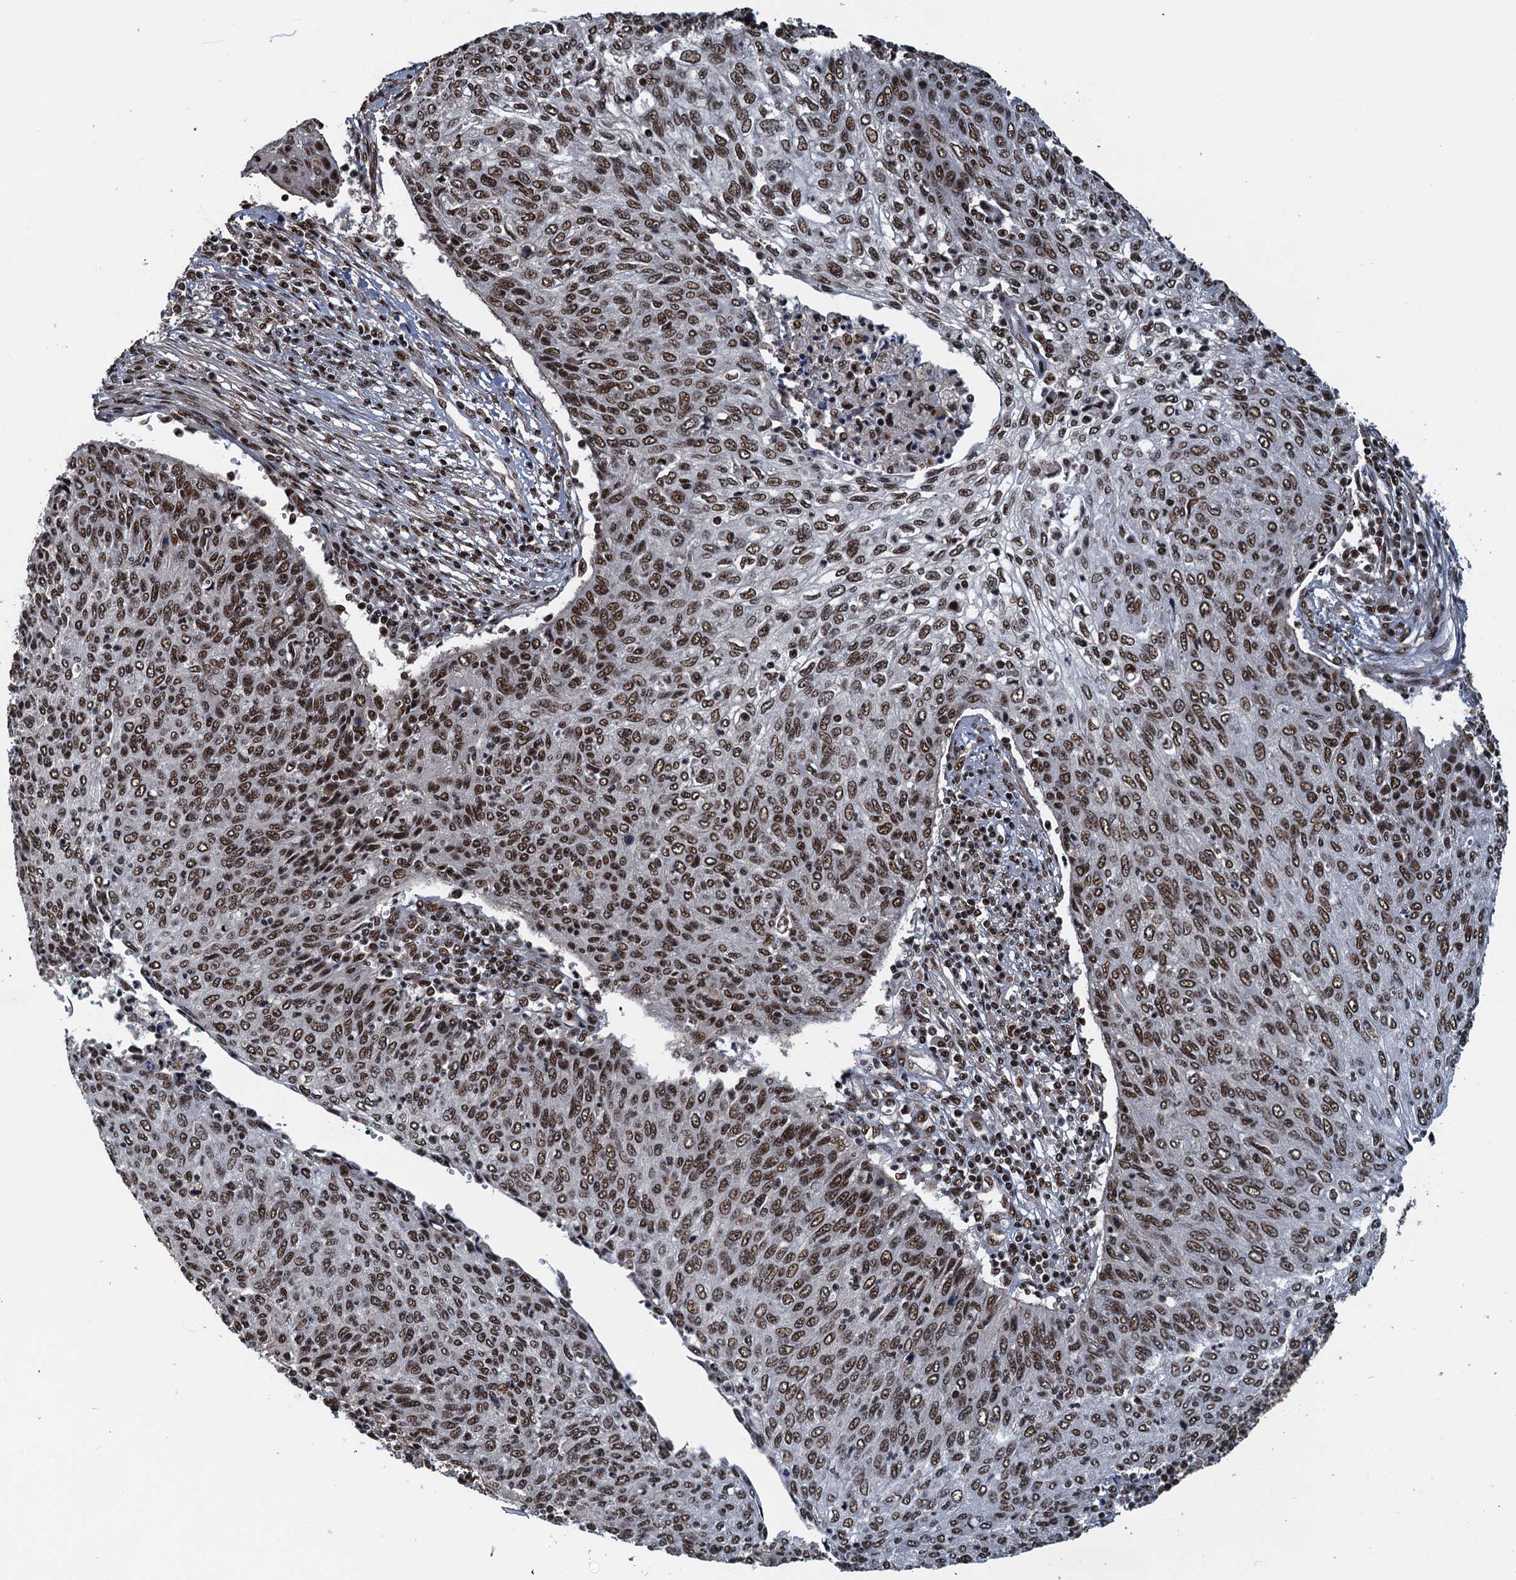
{"staining": {"intensity": "strong", "quantity": ">75%", "location": "nuclear"}, "tissue": "cervical cancer", "cell_type": "Tumor cells", "image_type": "cancer", "snomed": [{"axis": "morphology", "description": "Squamous cell carcinoma, NOS"}, {"axis": "topography", "description": "Cervix"}], "caption": "IHC photomicrograph of human cervical cancer stained for a protein (brown), which reveals high levels of strong nuclear staining in approximately >75% of tumor cells.", "gene": "ZC3H18", "patient": {"sex": "female", "age": 38}}